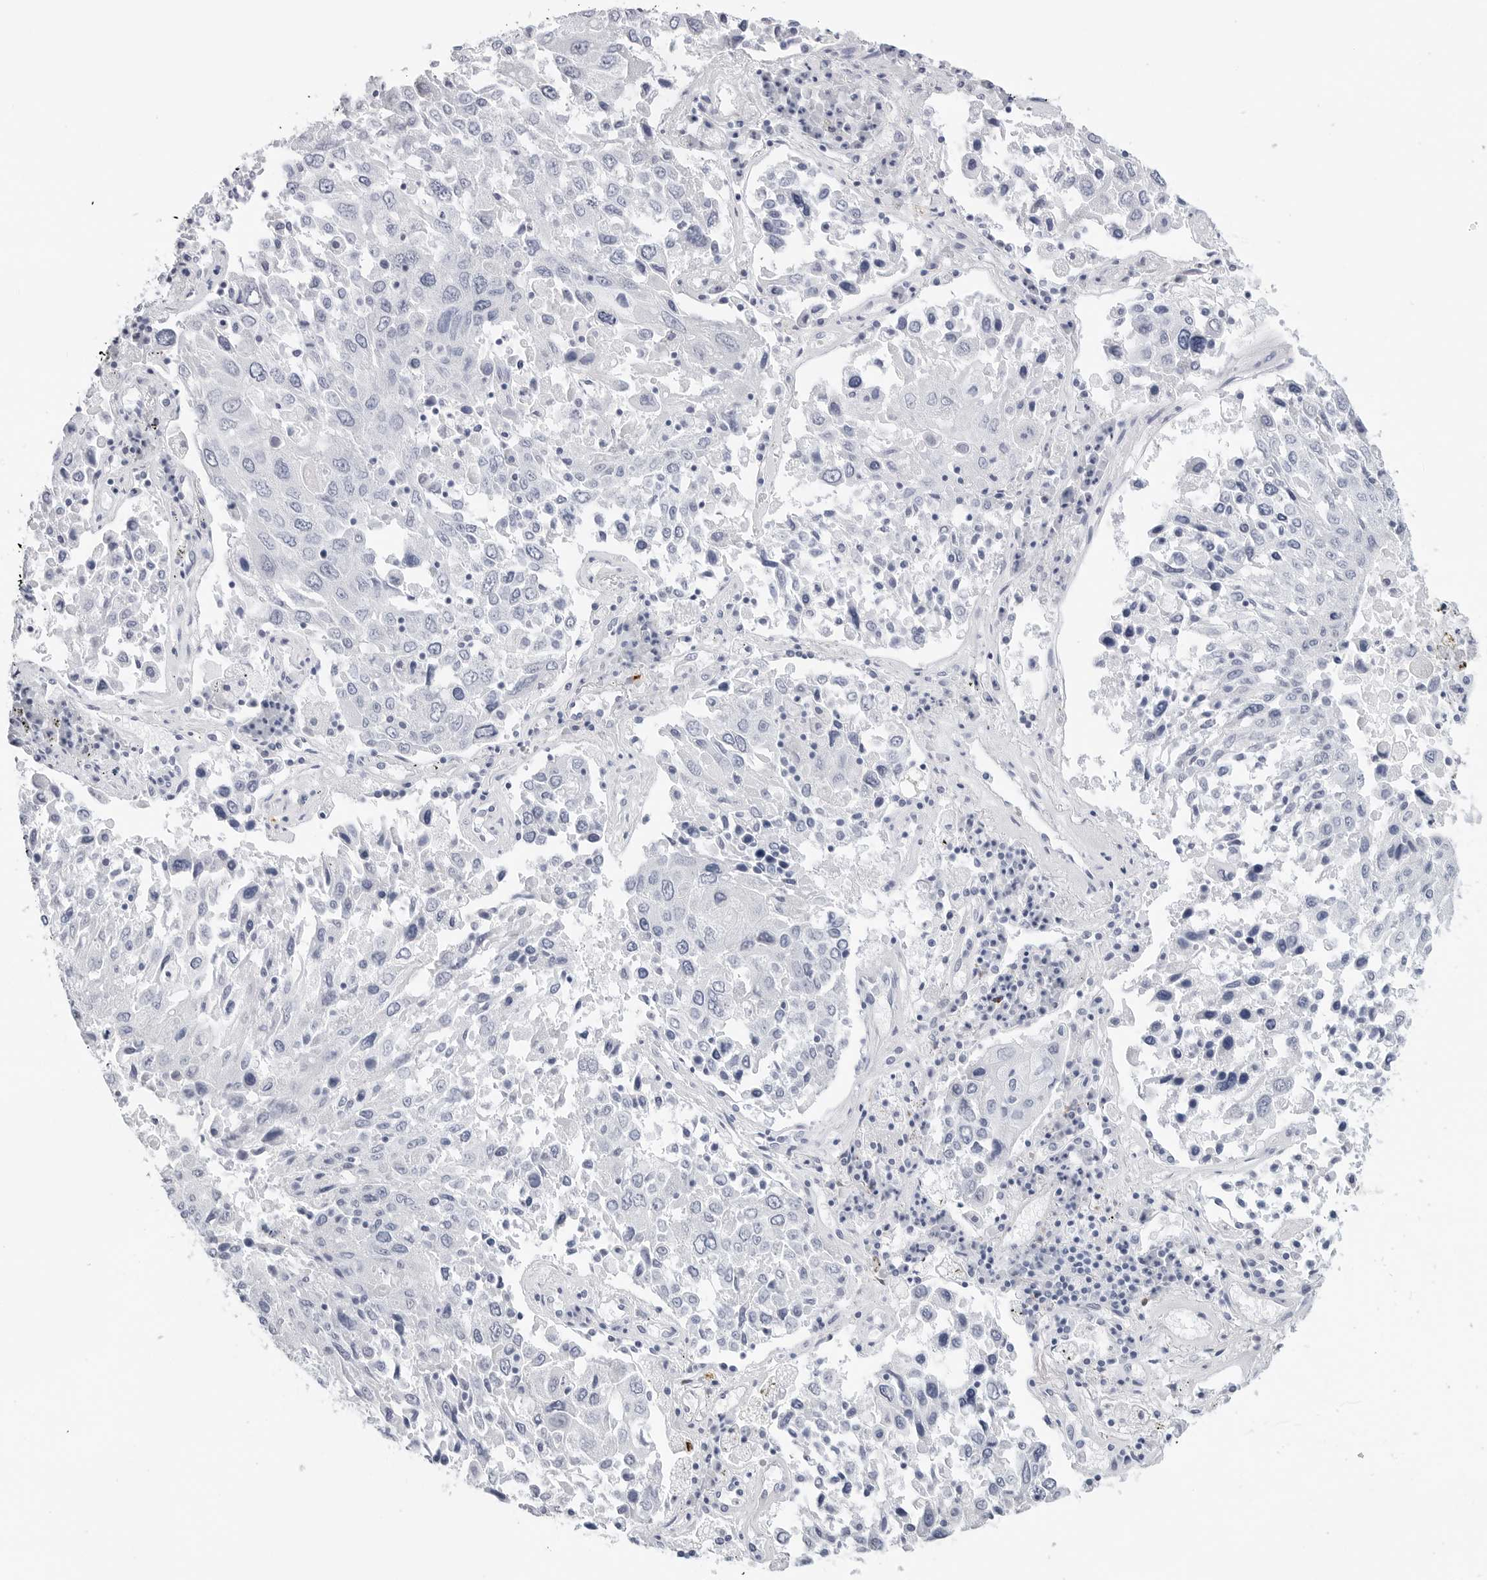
{"staining": {"intensity": "negative", "quantity": "none", "location": "none"}, "tissue": "lung cancer", "cell_type": "Tumor cells", "image_type": "cancer", "snomed": [{"axis": "morphology", "description": "Squamous cell carcinoma, NOS"}, {"axis": "topography", "description": "Lung"}], "caption": "Squamous cell carcinoma (lung) was stained to show a protein in brown. There is no significant positivity in tumor cells. The staining was performed using DAB to visualize the protein expression in brown, while the nuclei were stained in blue with hematoxylin (Magnification: 20x).", "gene": "HSPB7", "patient": {"sex": "male", "age": 65}}